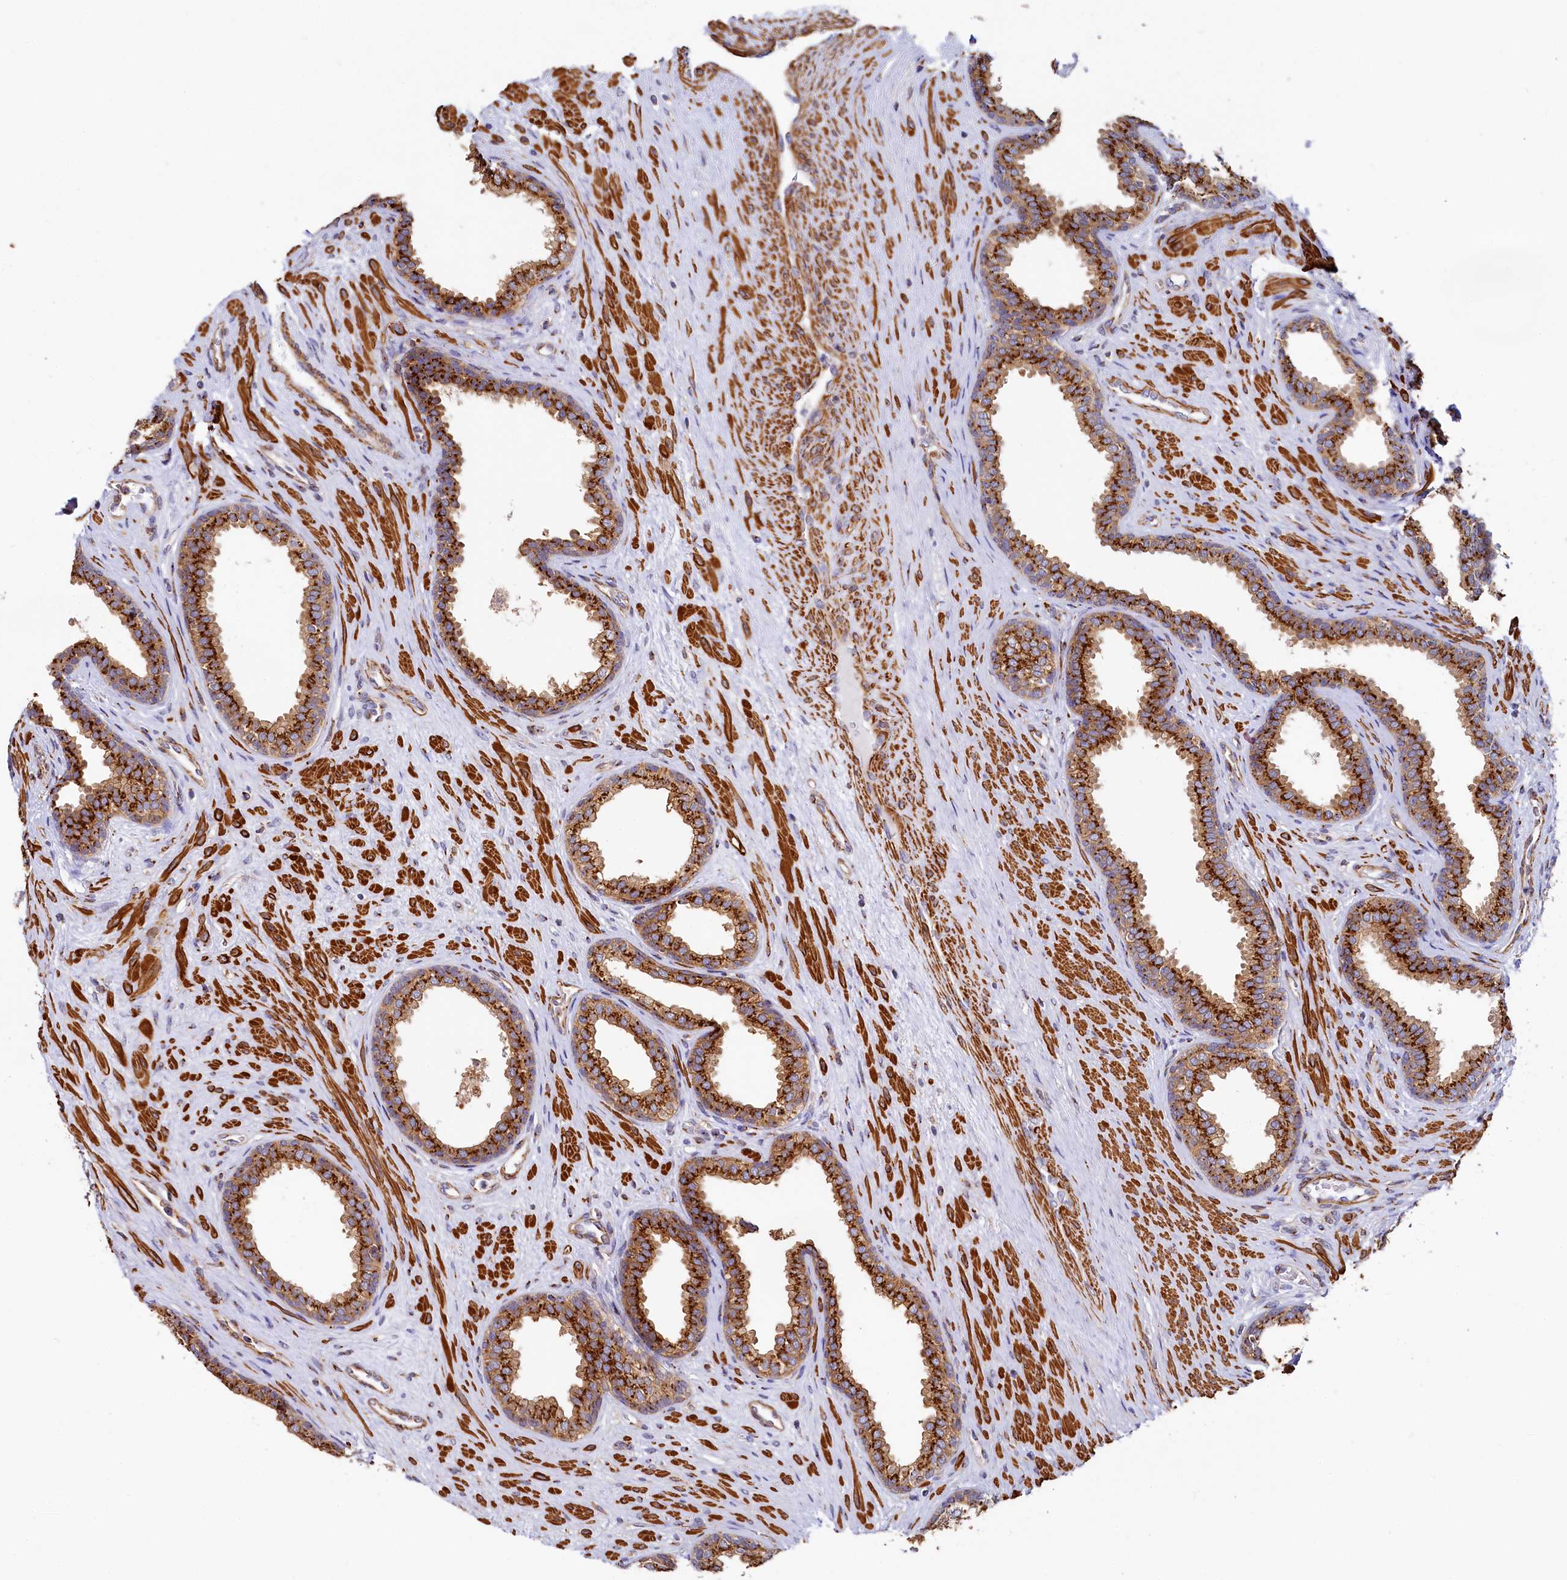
{"staining": {"intensity": "strong", "quantity": ">75%", "location": "cytoplasmic/membranous"}, "tissue": "prostate", "cell_type": "Glandular cells", "image_type": "normal", "snomed": [{"axis": "morphology", "description": "Normal tissue, NOS"}, {"axis": "topography", "description": "Prostate"}], "caption": "Glandular cells display strong cytoplasmic/membranous staining in approximately >75% of cells in unremarkable prostate. (Brightfield microscopy of DAB IHC at high magnification).", "gene": "BET1L", "patient": {"sex": "male", "age": 76}}